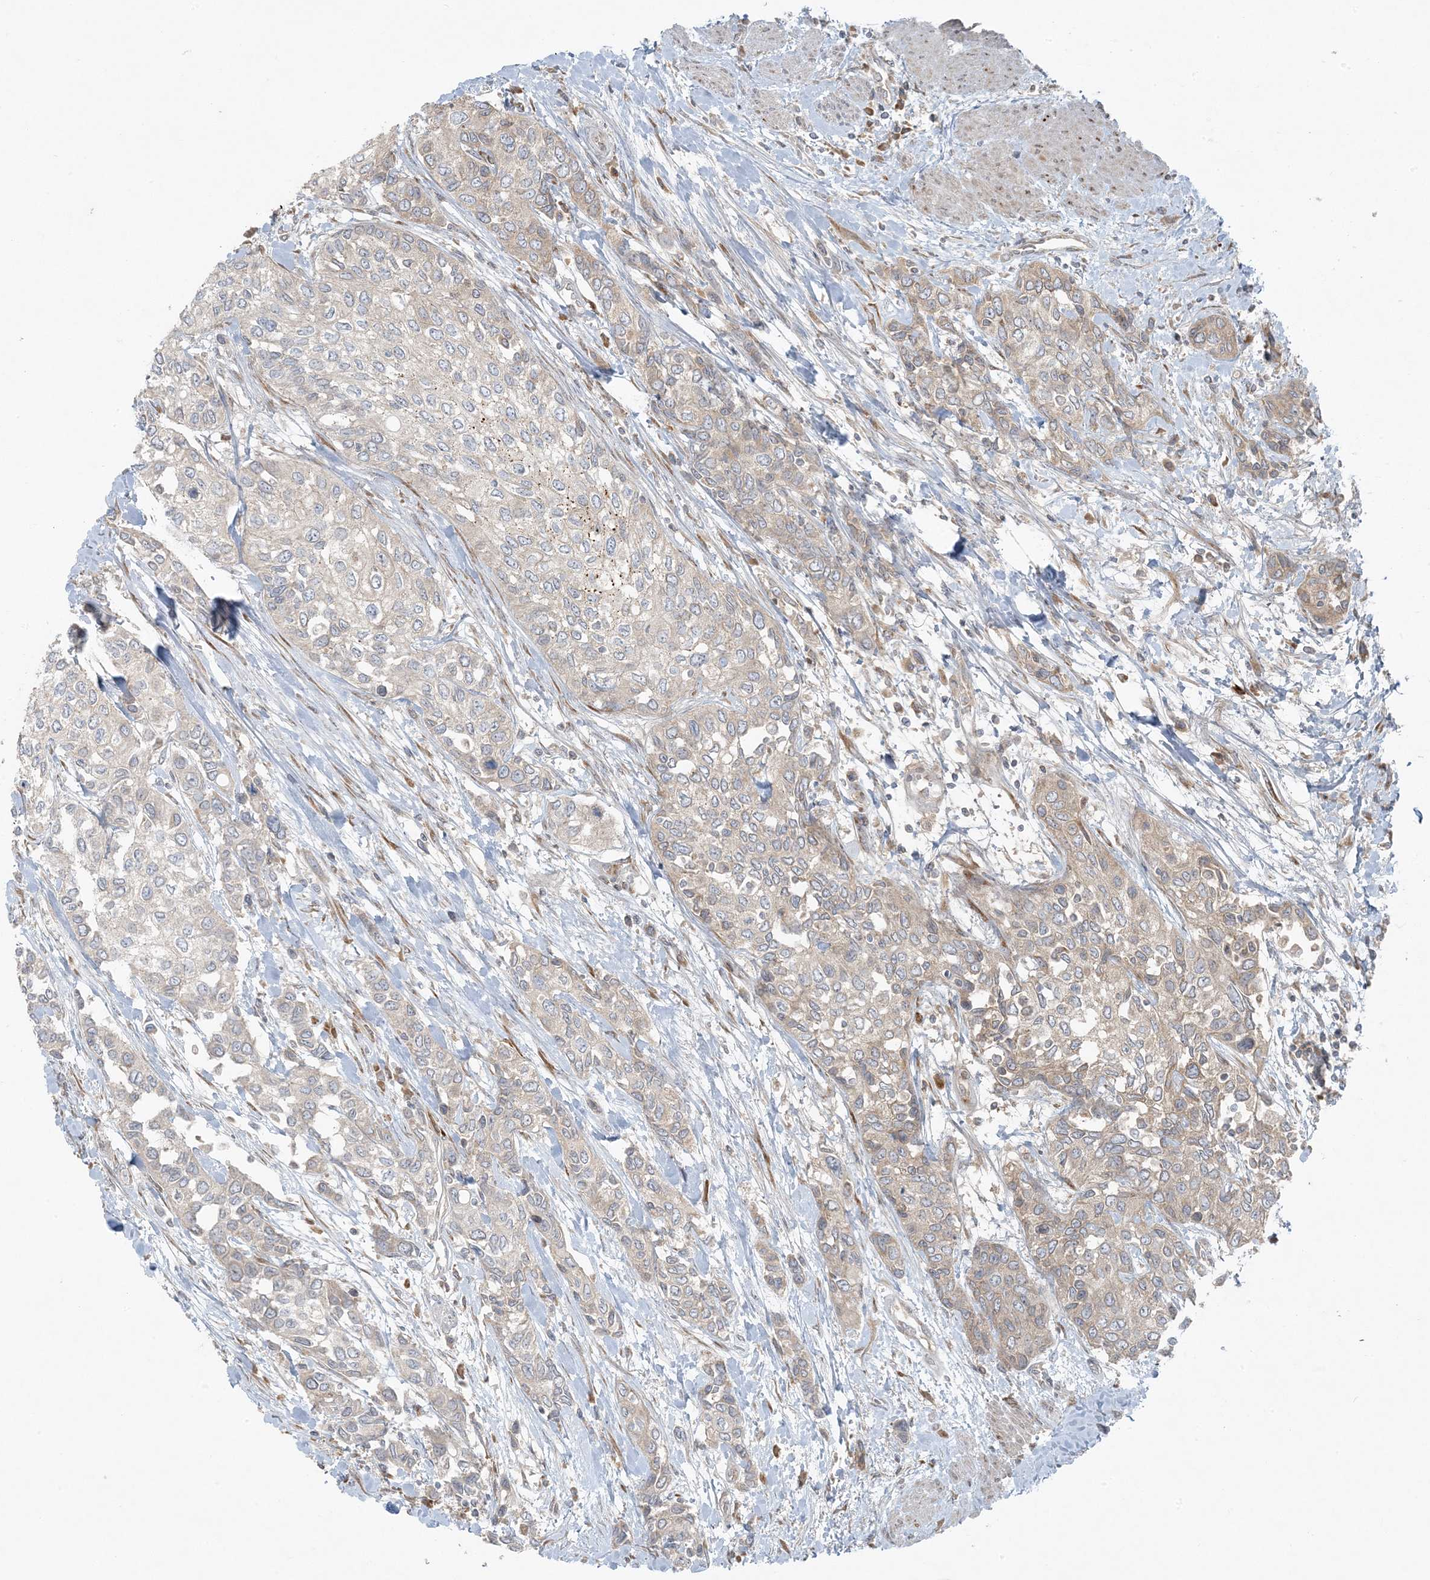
{"staining": {"intensity": "negative", "quantity": "none", "location": "none"}, "tissue": "urothelial cancer", "cell_type": "Tumor cells", "image_type": "cancer", "snomed": [{"axis": "morphology", "description": "Normal tissue, NOS"}, {"axis": "morphology", "description": "Urothelial carcinoma, High grade"}, {"axis": "topography", "description": "Vascular tissue"}, {"axis": "topography", "description": "Urinary bladder"}], "caption": "This is an immunohistochemistry photomicrograph of human urothelial cancer. There is no expression in tumor cells.", "gene": "ZNF263", "patient": {"sex": "female", "age": 56}}